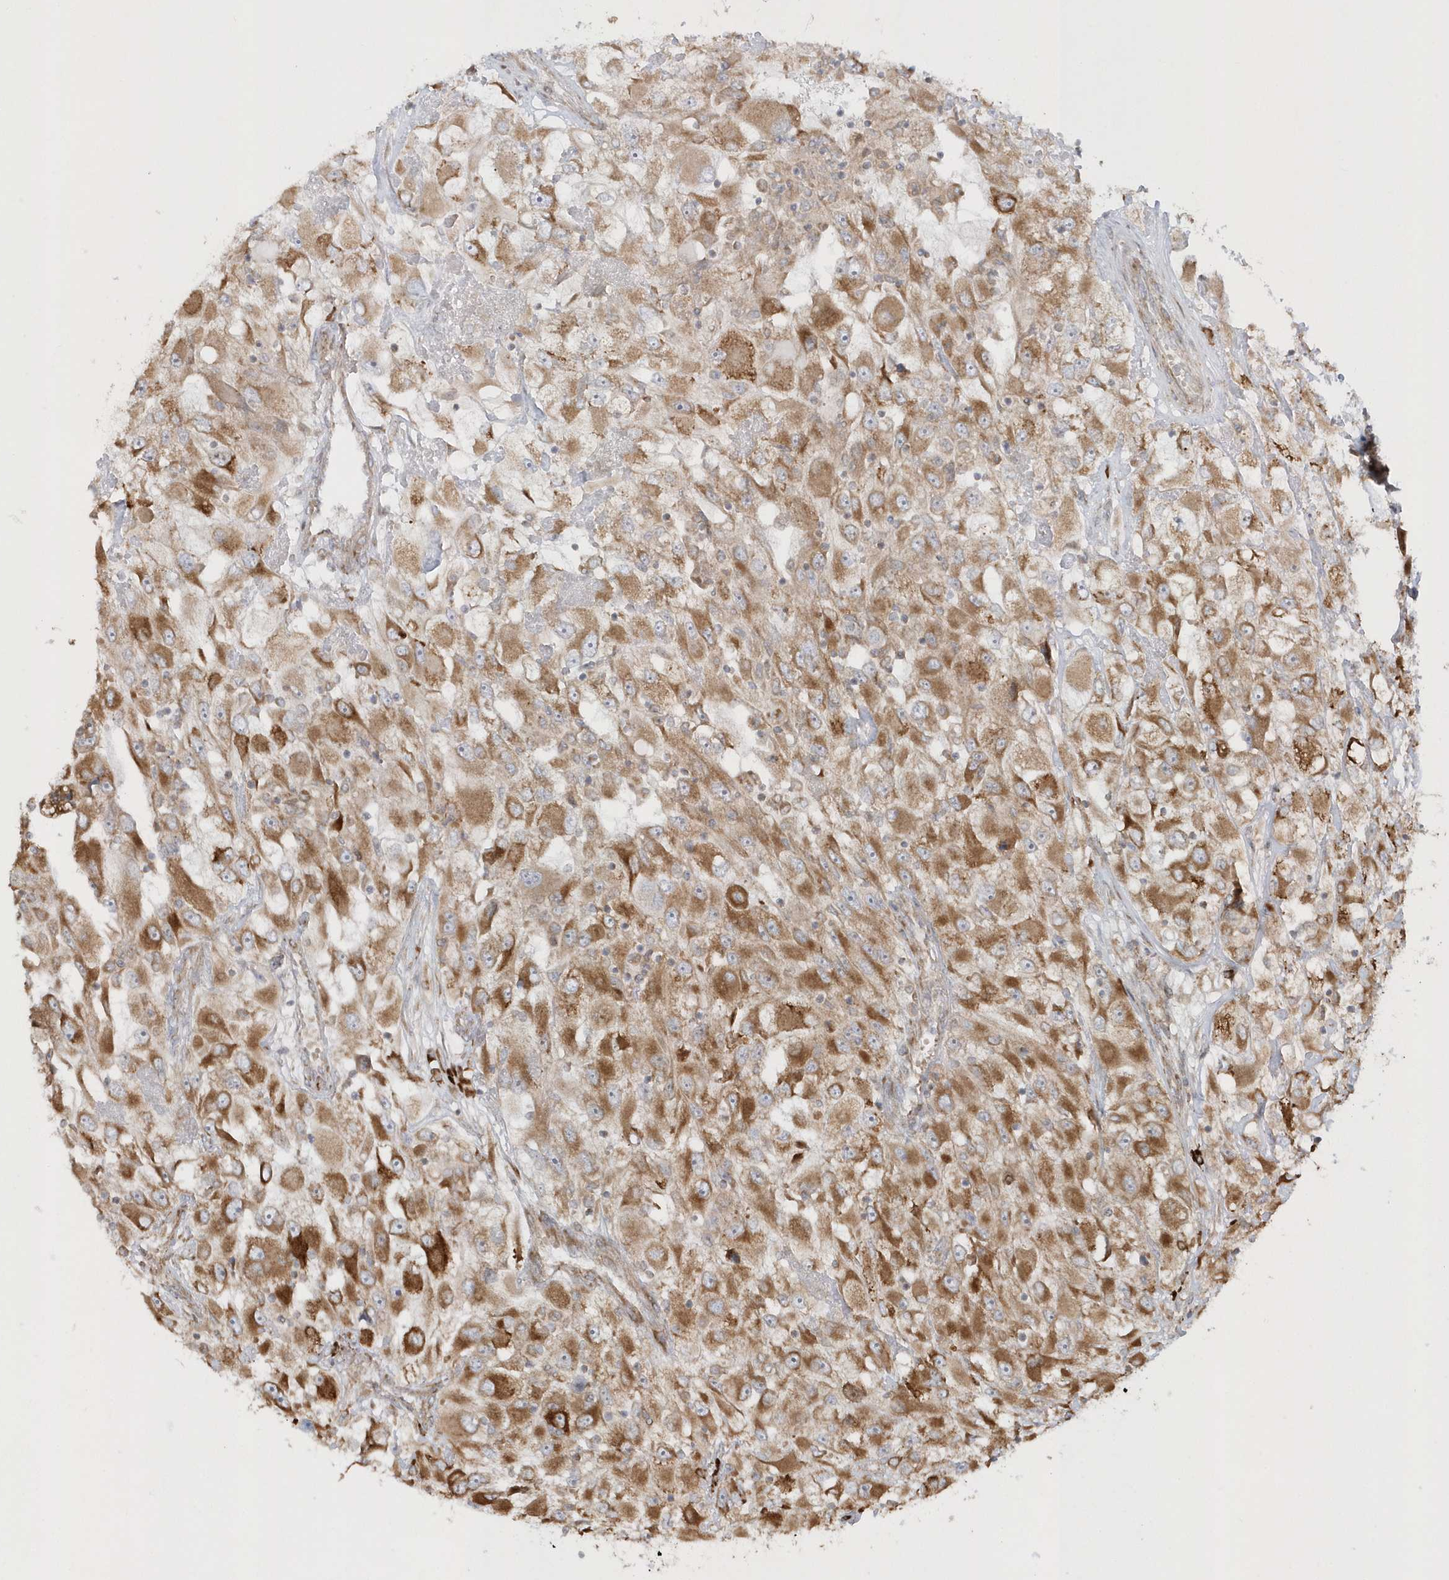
{"staining": {"intensity": "moderate", "quantity": ">75%", "location": "cytoplasmic/membranous"}, "tissue": "renal cancer", "cell_type": "Tumor cells", "image_type": "cancer", "snomed": [{"axis": "morphology", "description": "Adenocarcinoma, NOS"}, {"axis": "topography", "description": "Kidney"}], "caption": "DAB immunohistochemical staining of human renal cancer reveals moderate cytoplasmic/membranous protein expression in about >75% of tumor cells.", "gene": "SH3BP2", "patient": {"sex": "female", "age": 52}}